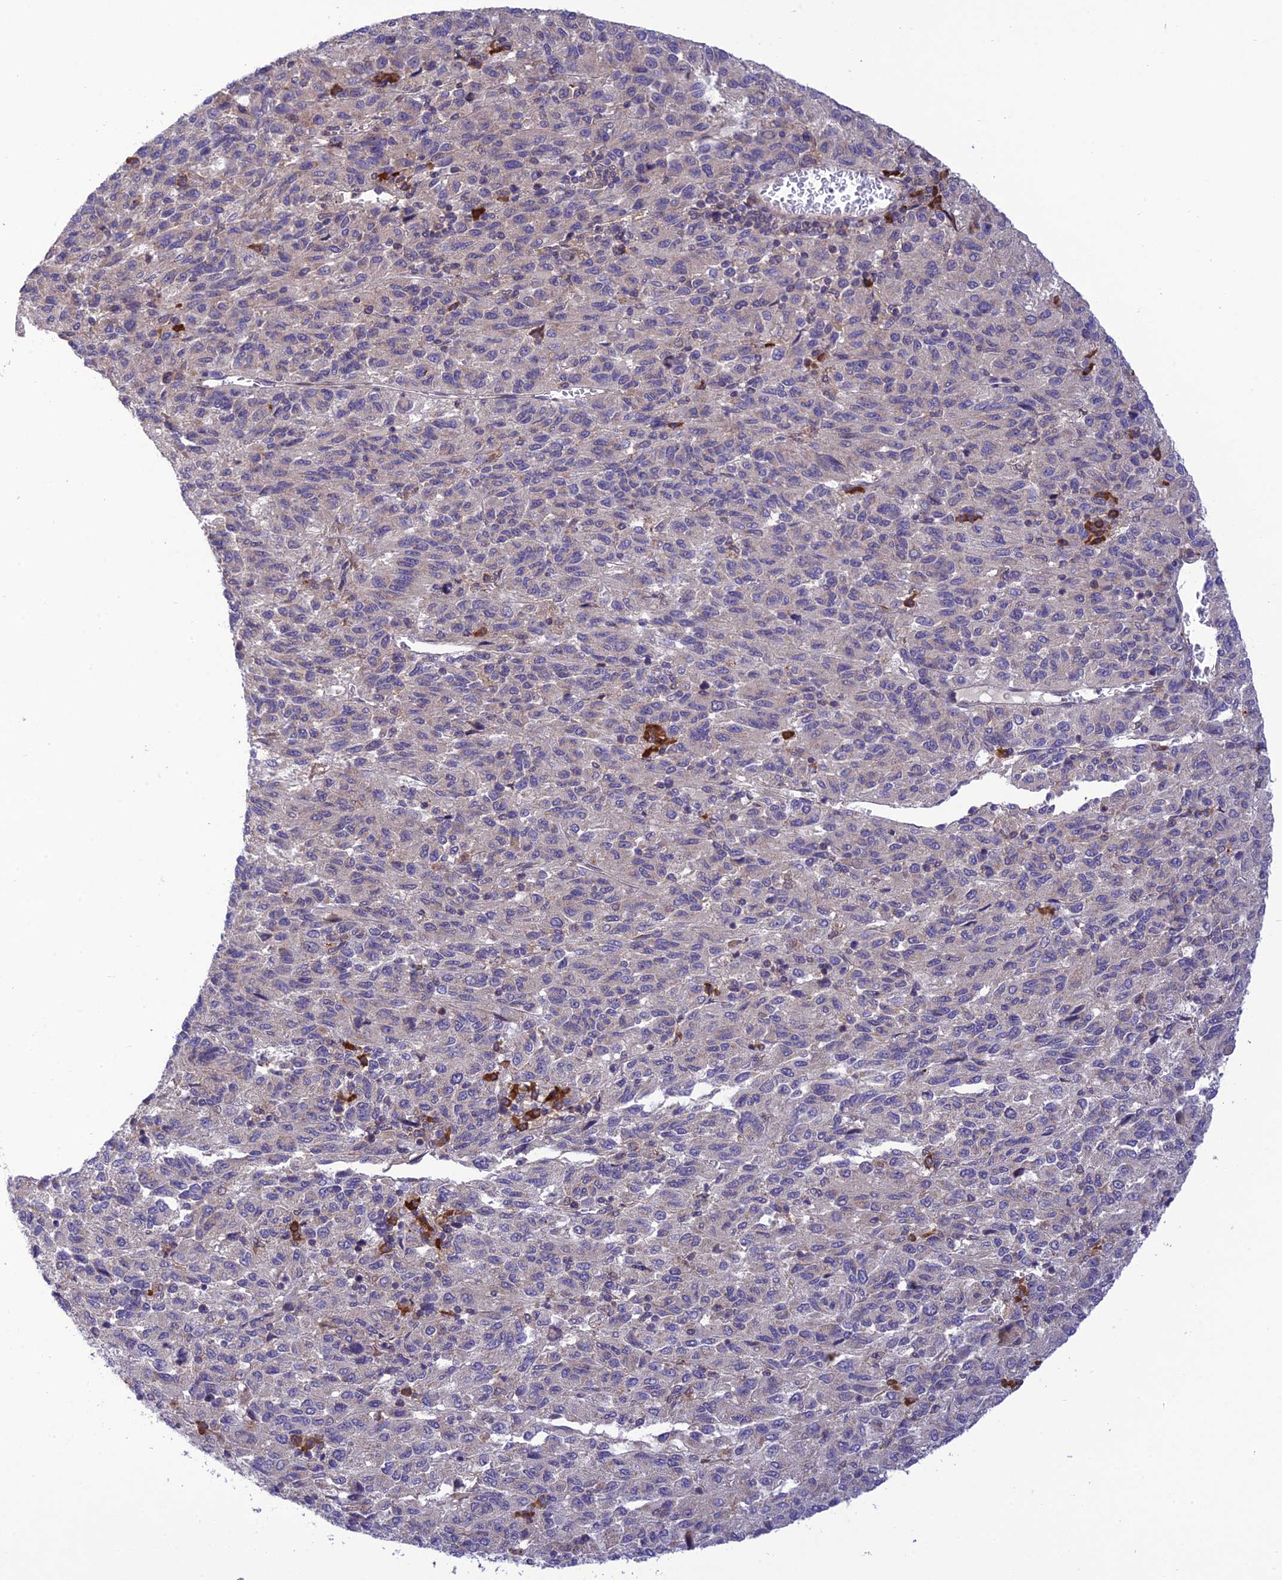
{"staining": {"intensity": "negative", "quantity": "none", "location": "none"}, "tissue": "melanoma", "cell_type": "Tumor cells", "image_type": "cancer", "snomed": [{"axis": "morphology", "description": "Malignant melanoma, Metastatic site"}, {"axis": "topography", "description": "Lung"}], "caption": "Tumor cells show no significant positivity in melanoma. (DAB (3,3'-diaminobenzidine) IHC visualized using brightfield microscopy, high magnification).", "gene": "UROS", "patient": {"sex": "male", "age": 64}}